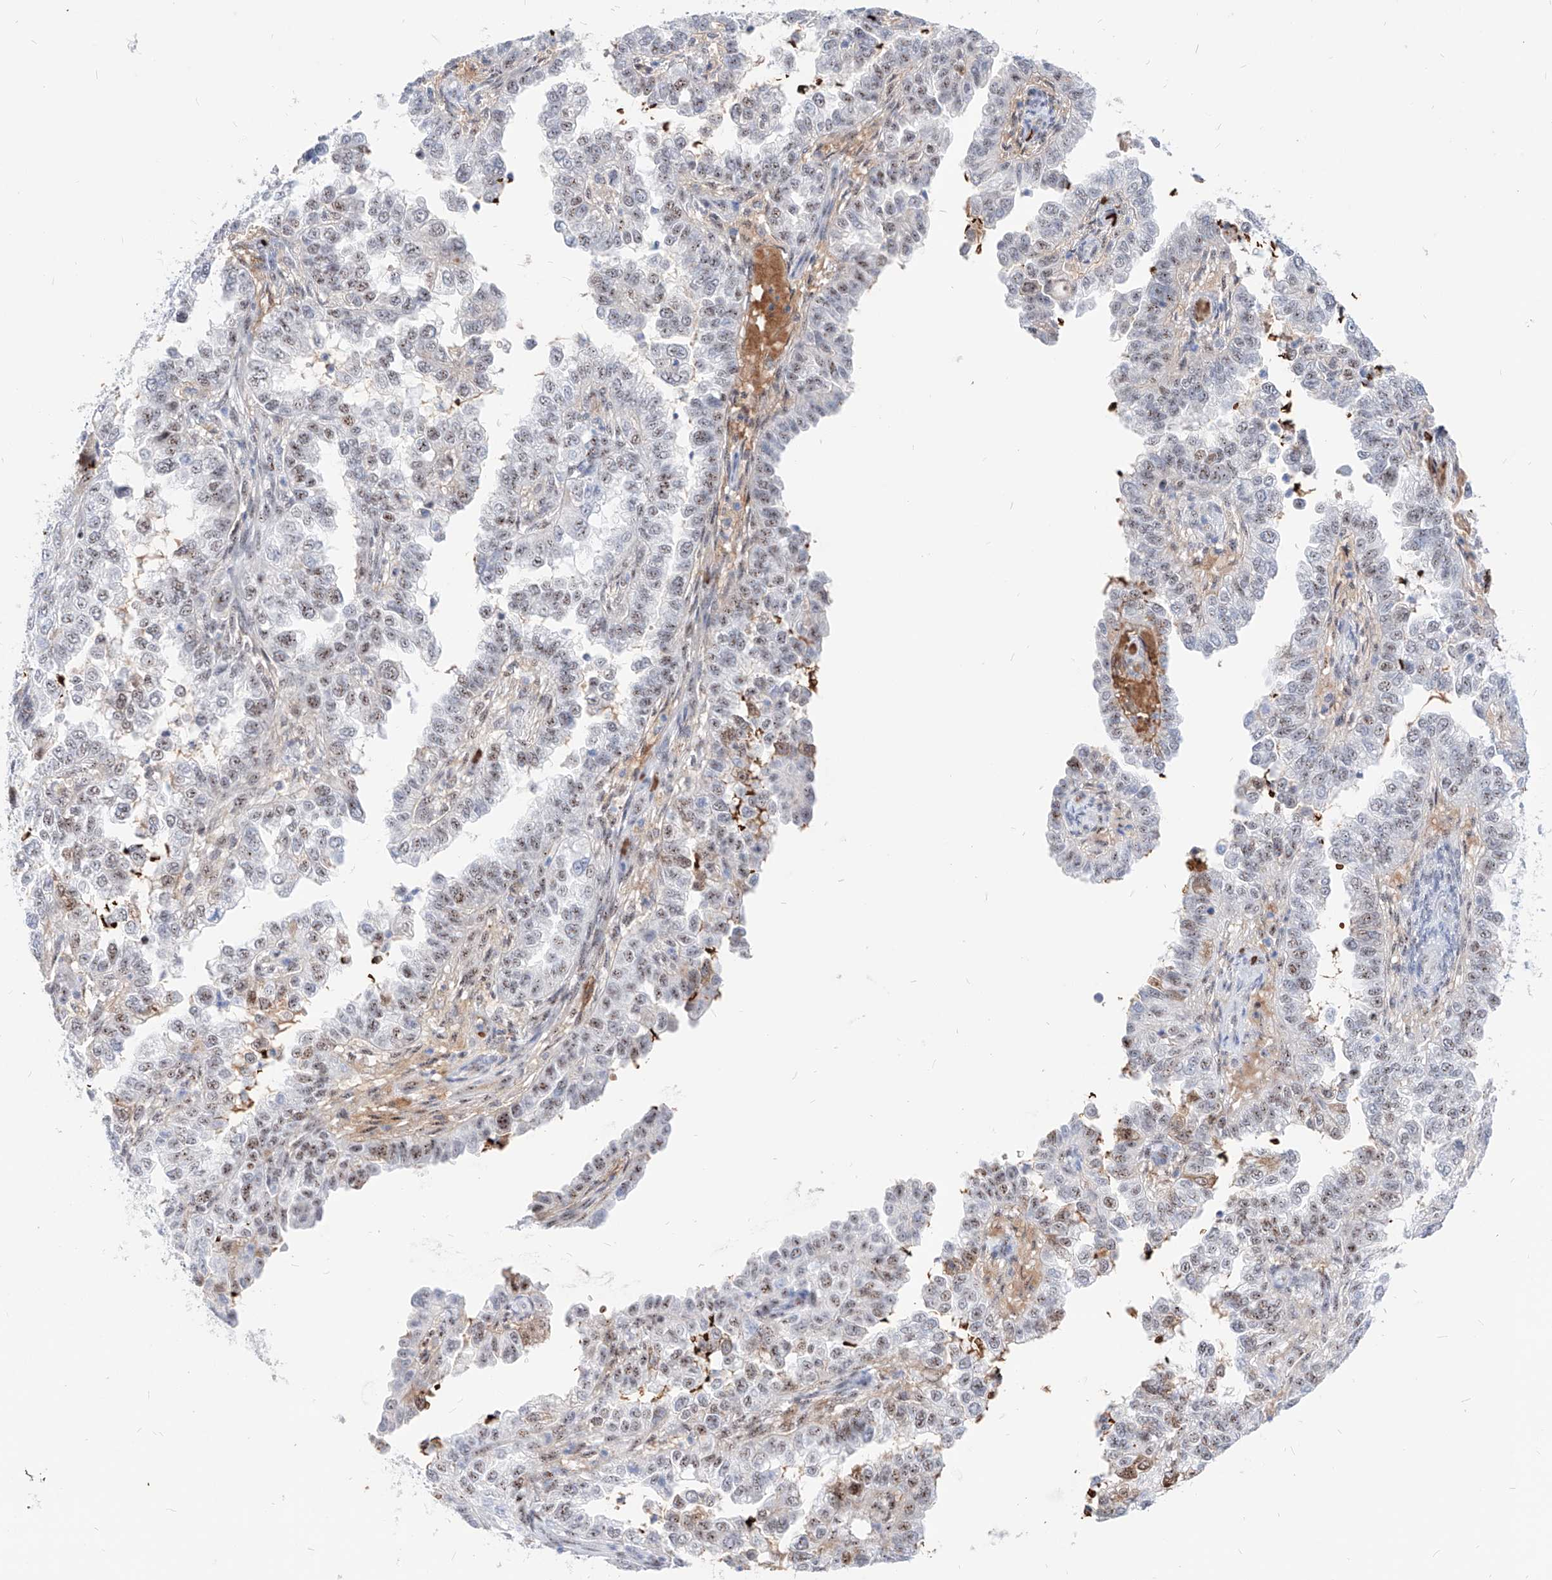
{"staining": {"intensity": "weak", "quantity": ">75%", "location": "nuclear"}, "tissue": "endometrial cancer", "cell_type": "Tumor cells", "image_type": "cancer", "snomed": [{"axis": "morphology", "description": "Adenocarcinoma, NOS"}, {"axis": "topography", "description": "Endometrium"}], "caption": "Endometrial adenocarcinoma stained with a protein marker shows weak staining in tumor cells.", "gene": "ZFP42", "patient": {"sex": "female", "age": 85}}